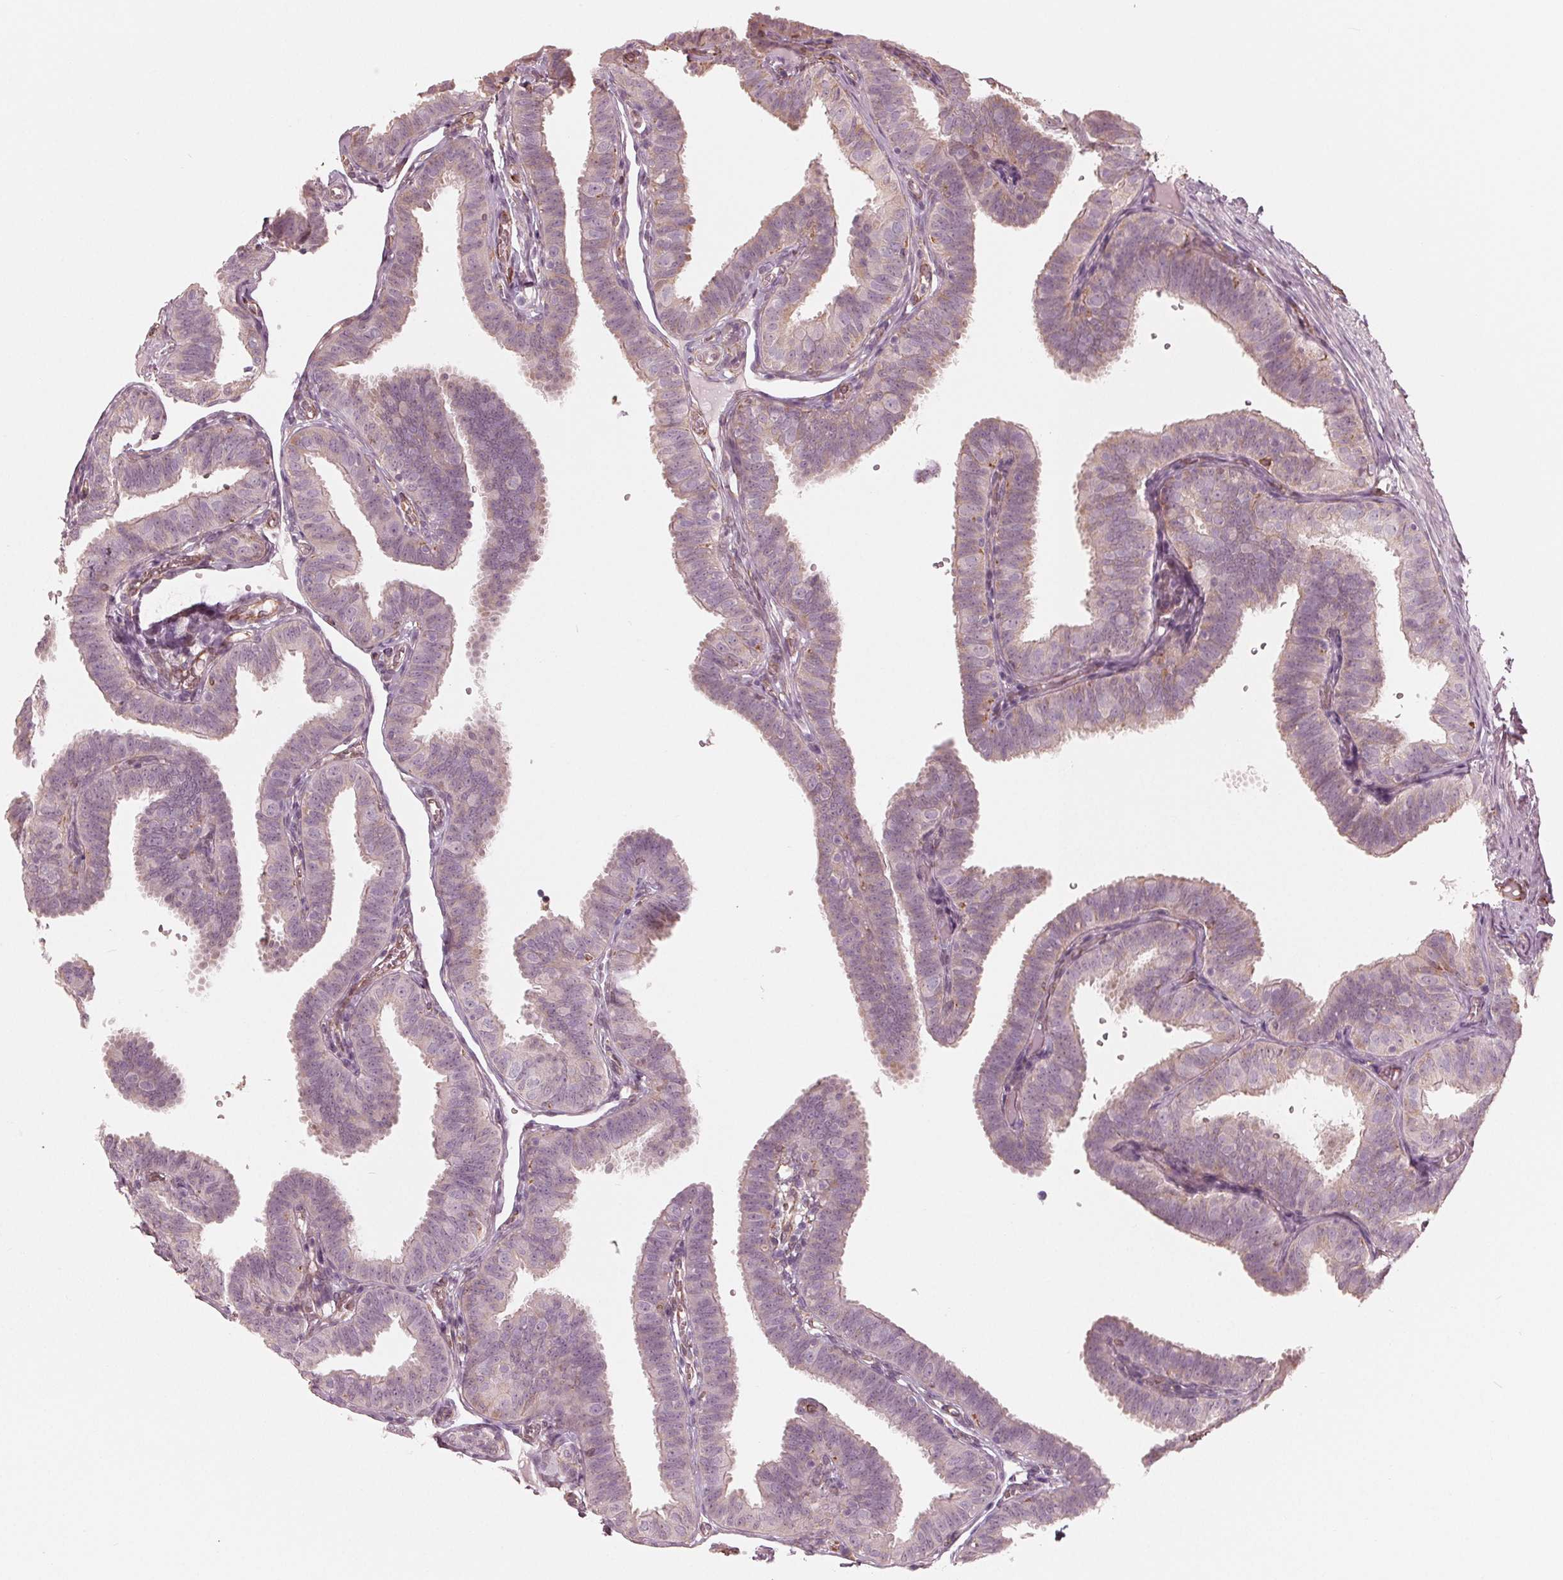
{"staining": {"intensity": "weak", "quantity": "<25%", "location": "cytoplasmic/membranous"}, "tissue": "fallopian tube", "cell_type": "Glandular cells", "image_type": "normal", "snomed": [{"axis": "morphology", "description": "Normal tissue, NOS"}, {"axis": "topography", "description": "Fallopian tube"}], "caption": "This is a photomicrograph of immunohistochemistry (IHC) staining of unremarkable fallopian tube, which shows no expression in glandular cells.", "gene": "IKBIP", "patient": {"sex": "female", "age": 25}}